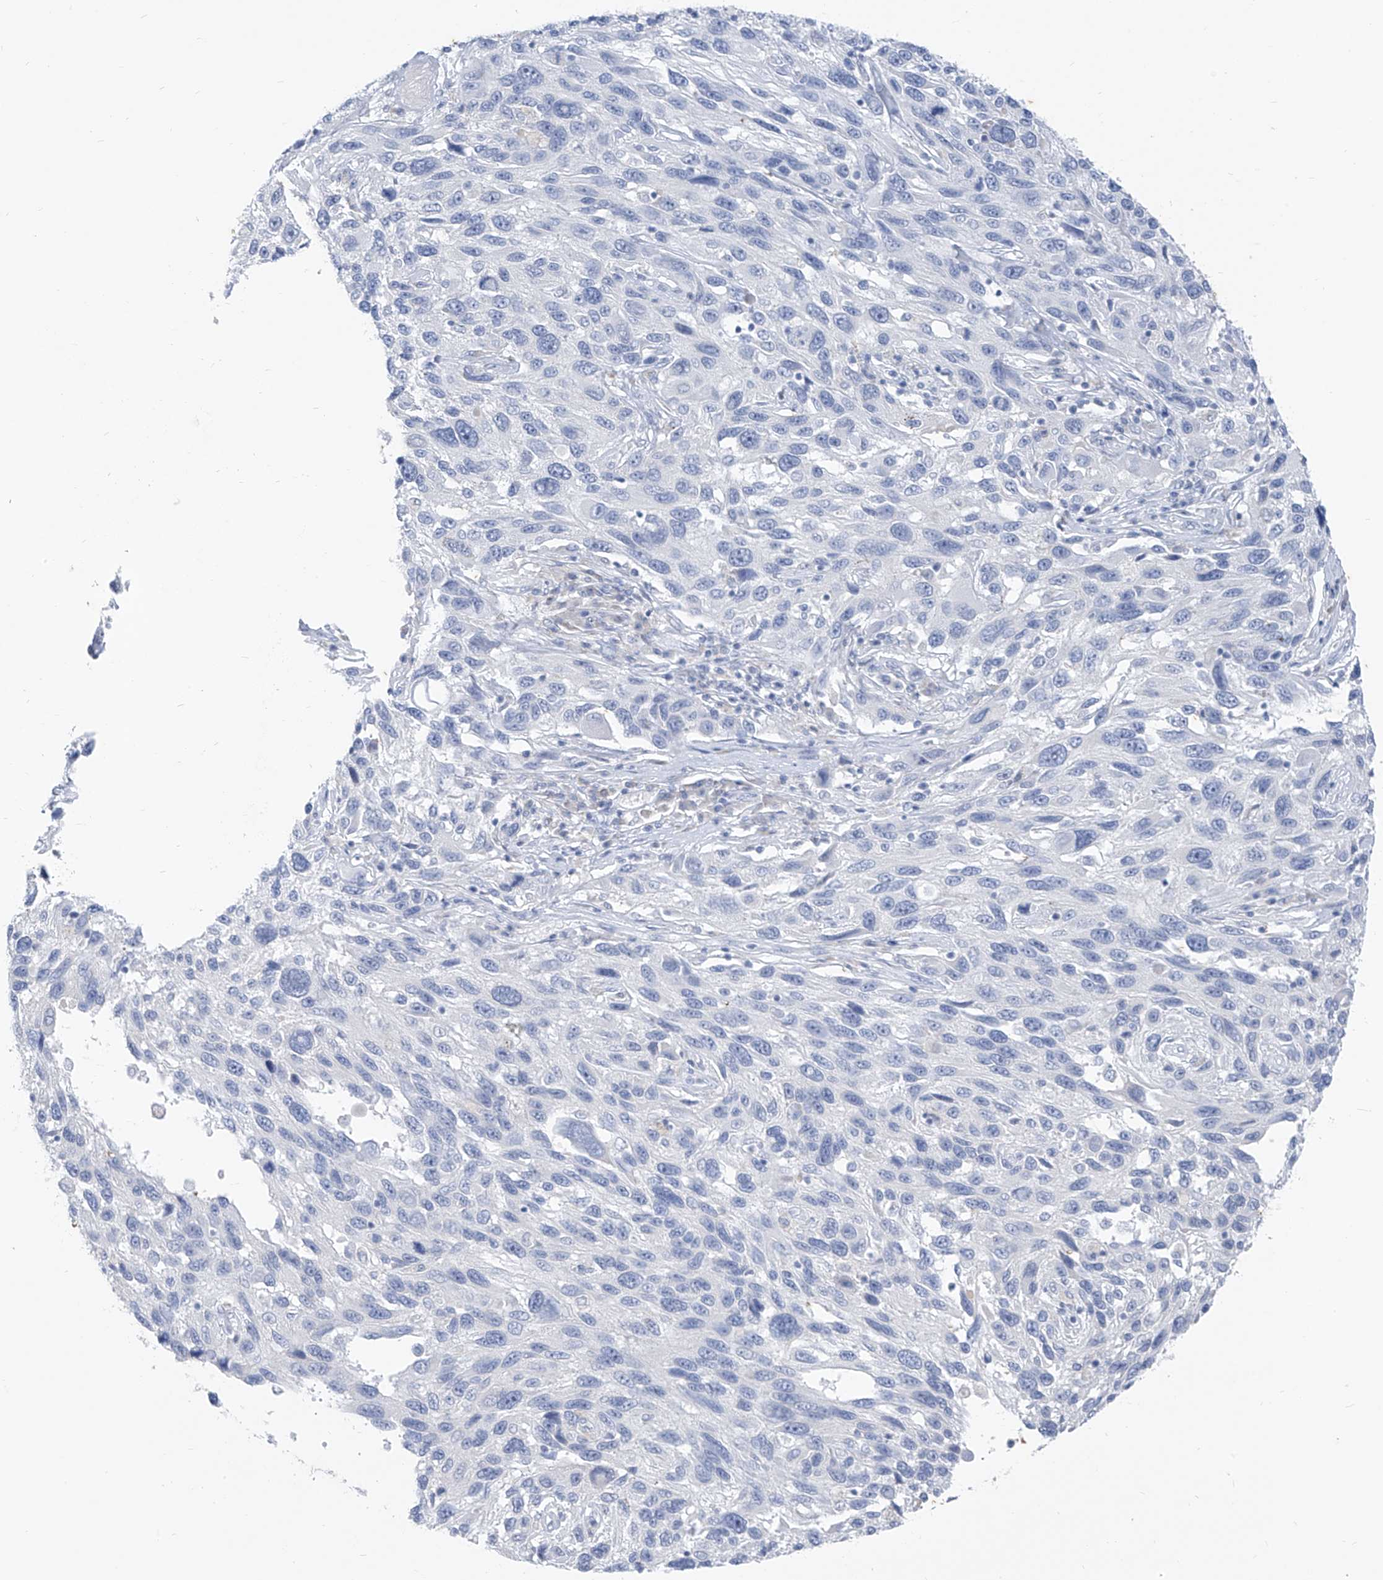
{"staining": {"intensity": "negative", "quantity": "none", "location": "none"}, "tissue": "melanoma", "cell_type": "Tumor cells", "image_type": "cancer", "snomed": [{"axis": "morphology", "description": "Malignant melanoma, NOS"}, {"axis": "topography", "description": "Skin"}], "caption": "Immunohistochemical staining of human melanoma demonstrates no significant positivity in tumor cells.", "gene": "CX3CR1", "patient": {"sex": "male", "age": 53}}